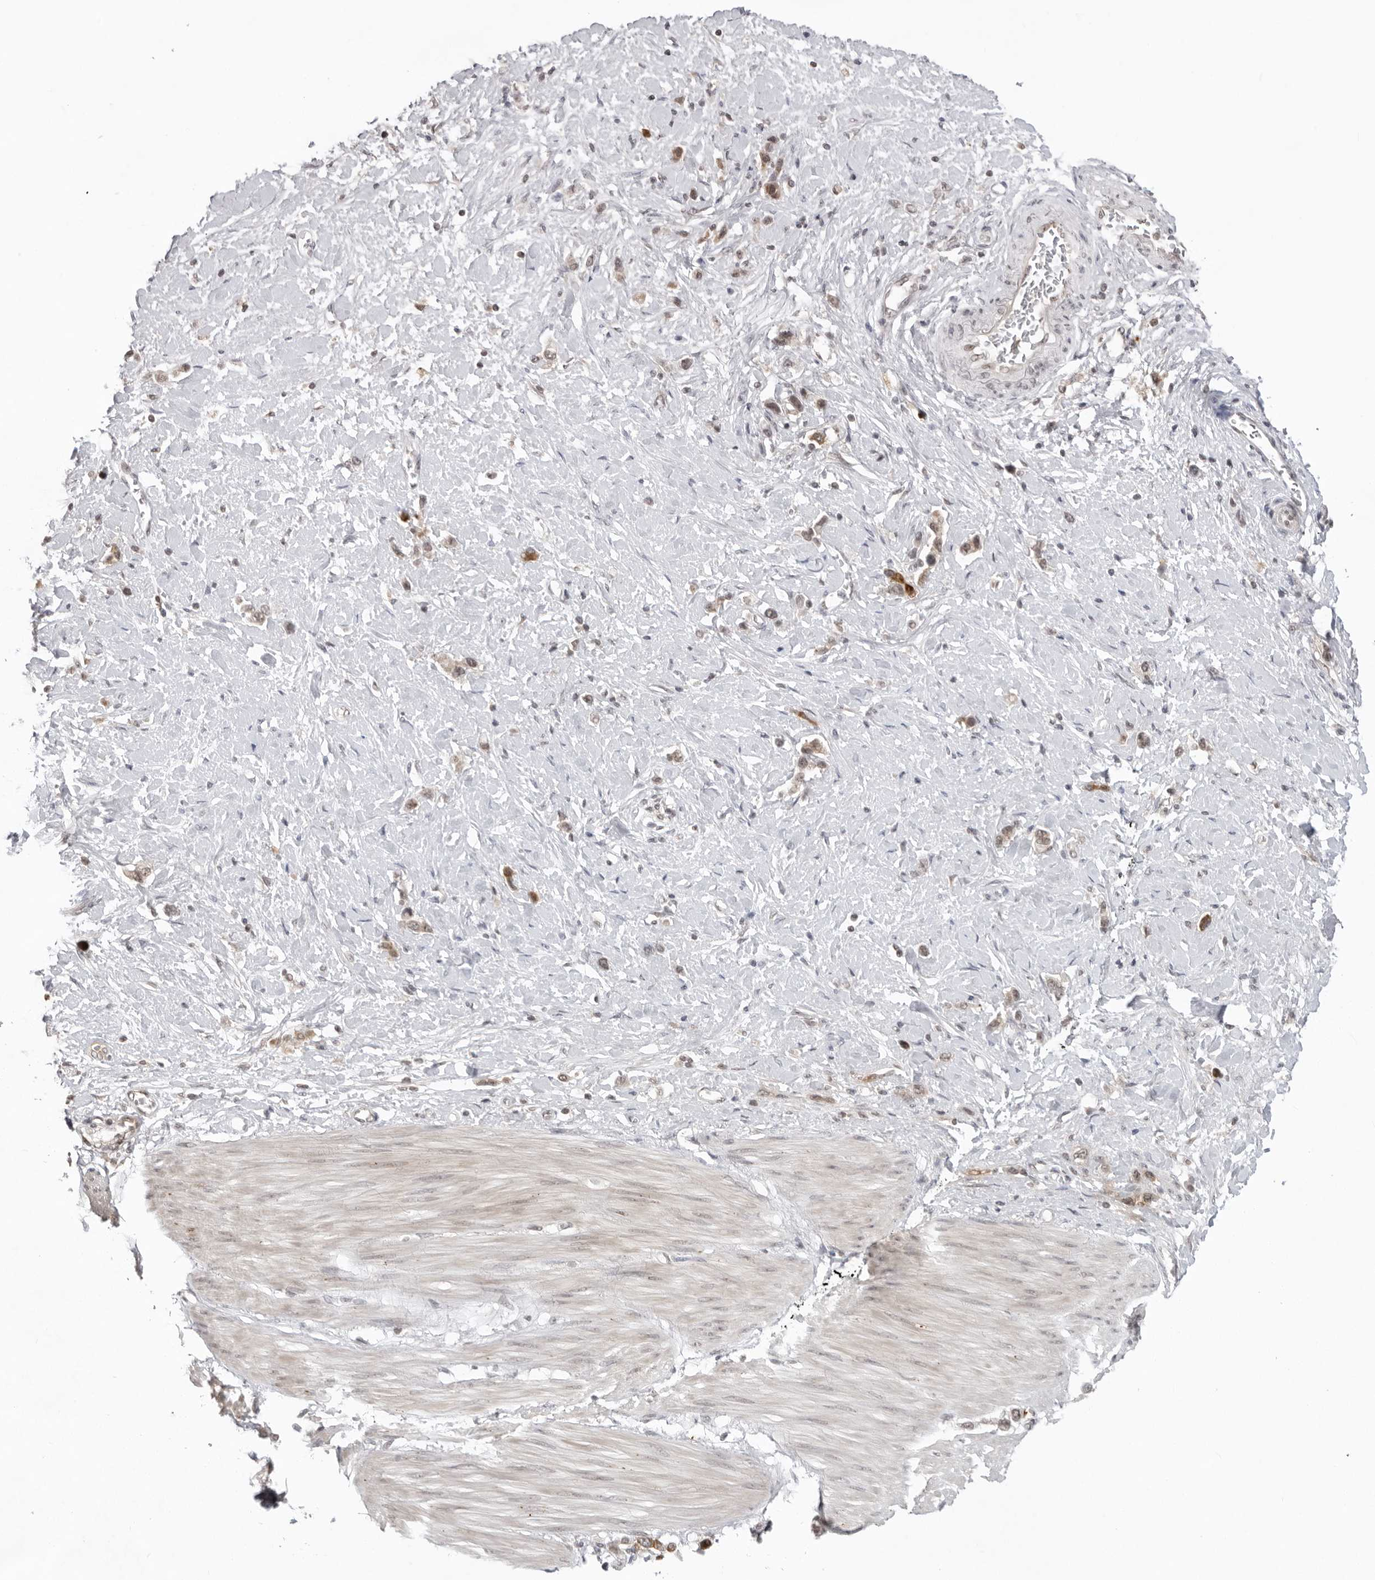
{"staining": {"intensity": "moderate", "quantity": "25%-75%", "location": "cytoplasmic/membranous"}, "tissue": "stomach cancer", "cell_type": "Tumor cells", "image_type": "cancer", "snomed": [{"axis": "morphology", "description": "Adenocarcinoma, NOS"}, {"axis": "topography", "description": "Stomach"}], "caption": "This histopathology image exhibits IHC staining of stomach cancer, with medium moderate cytoplasmic/membranous positivity in about 25%-75% of tumor cells.", "gene": "EXOSC10", "patient": {"sex": "female", "age": 65}}